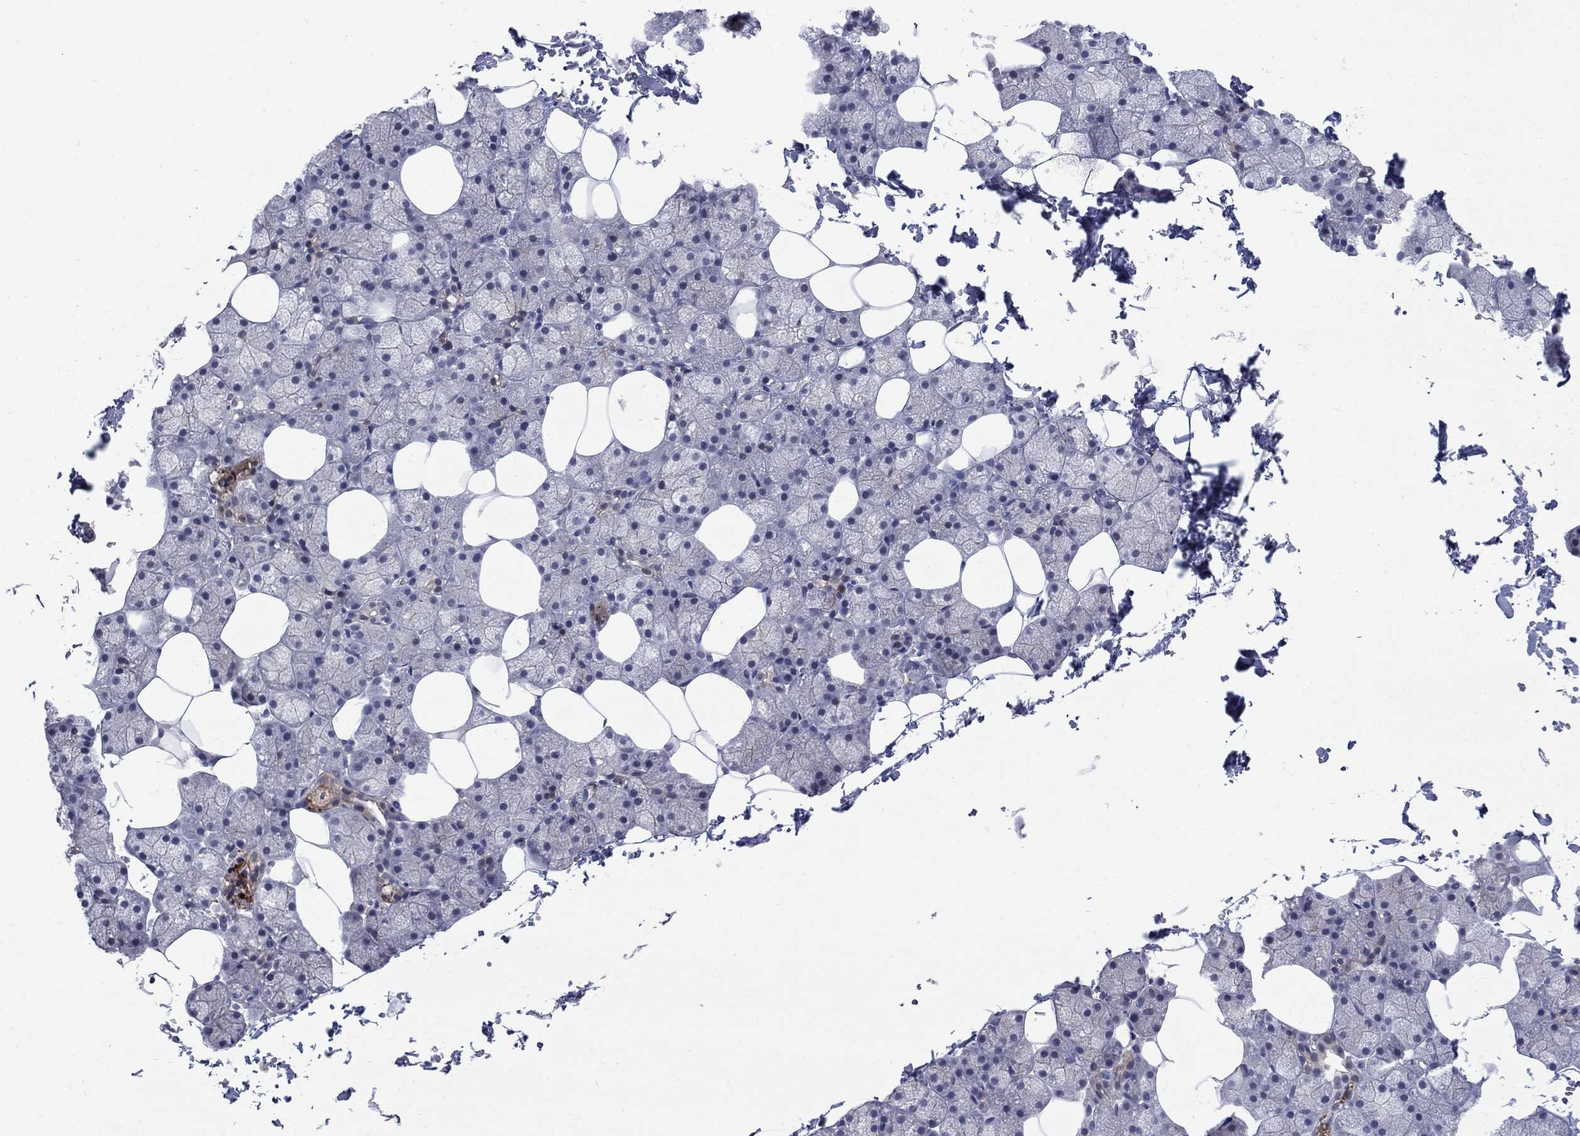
{"staining": {"intensity": "moderate", "quantity": "<25%", "location": "cytoplasmic/membranous"}, "tissue": "salivary gland", "cell_type": "Glandular cells", "image_type": "normal", "snomed": [{"axis": "morphology", "description": "Normal tissue, NOS"}, {"axis": "topography", "description": "Salivary gland"}], "caption": "Salivary gland stained with a brown dye exhibits moderate cytoplasmic/membranous positive expression in about <25% of glandular cells.", "gene": "HKDC1", "patient": {"sex": "male", "age": 38}}